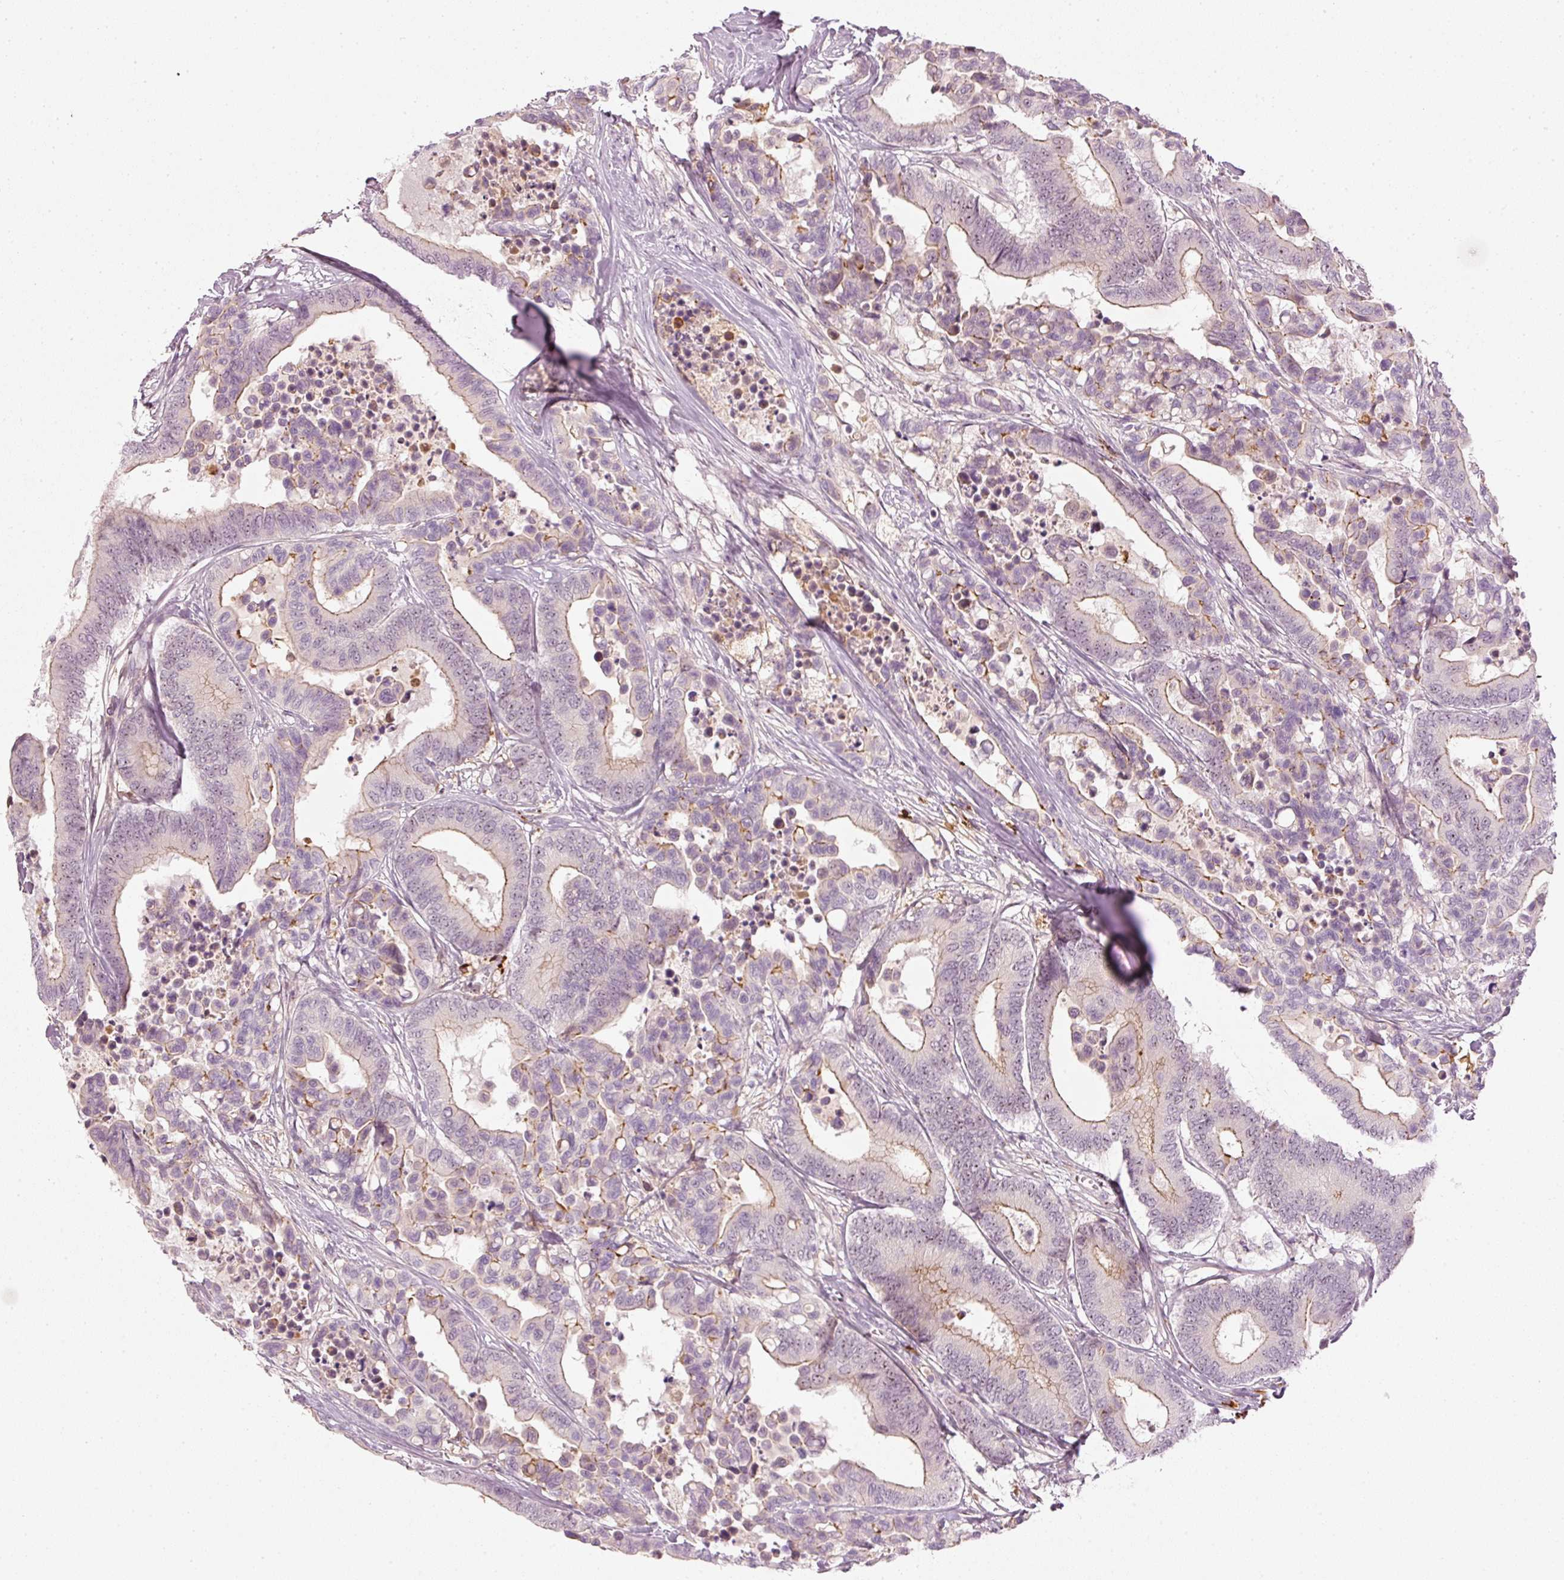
{"staining": {"intensity": "moderate", "quantity": "25%-75%", "location": "cytoplasmic/membranous,nuclear"}, "tissue": "colorectal cancer", "cell_type": "Tumor cells", "image_type": "cancer", "snomed": [{"axis": "morphology", "description": "Normal tissue, NOS"}, {"axis": "morphology", "description": "Adenocarcinoma, NOS"}, {"axis": "topography", "description": "Colon"}], "caption": "DAB immunohistochemical staining of colorectal cancer shows moderate cytoplasmic/membranous and nuclear protein positivity in about 25%-75% of tumor cells.", "gene": "VCAM1", "patient": {"sex": "male", "age": 82}}